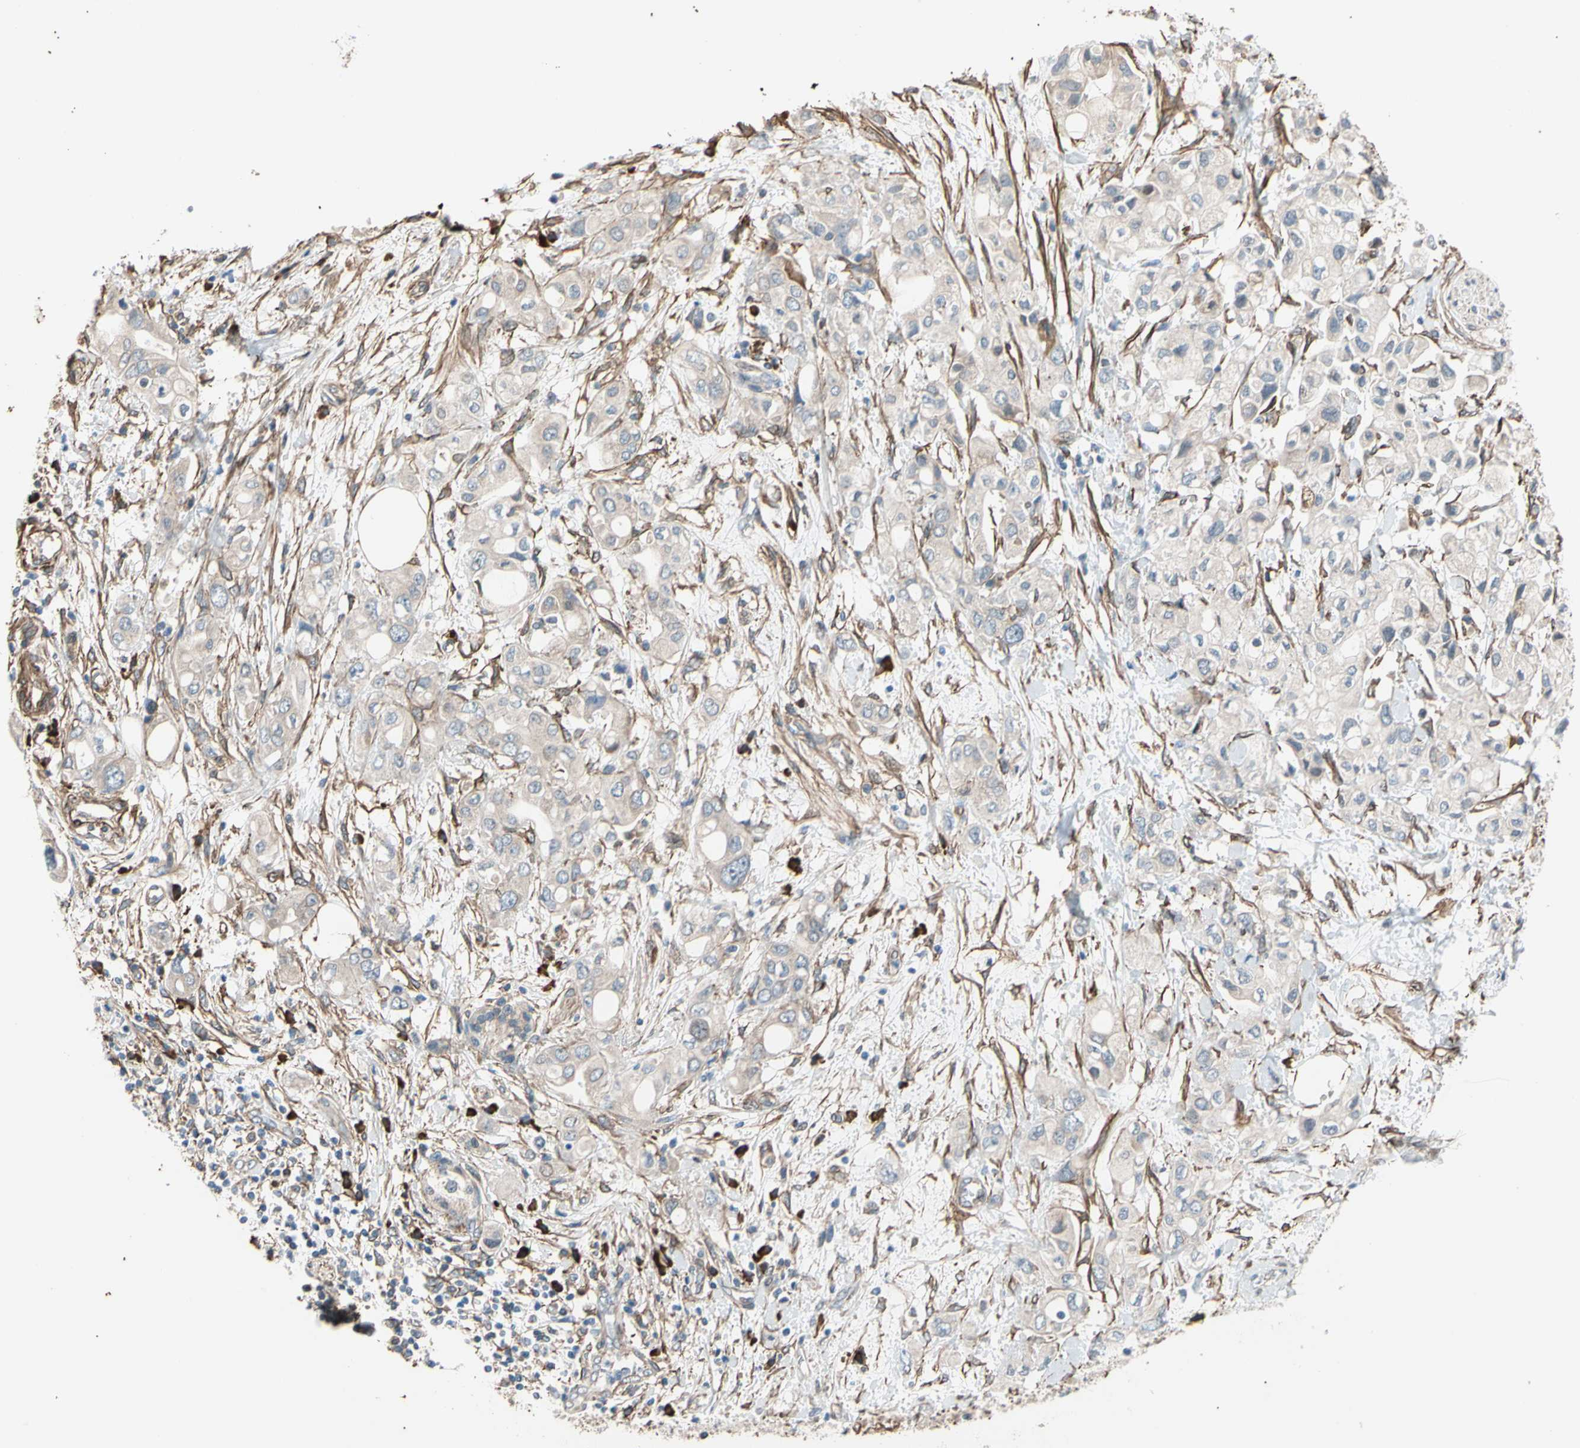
{"staining": {"intensity": "weak", "quantity": "<25%", "location": "cytoplasmic/membranous"}, "tissue": "pancreatic cancer", "cell_type": "Tumor cells", "image_type": "cancer", "snomed": [{"axis": "morphology", "description": "Adenocarcinoma, NOS"}, {"axis": "topography", "description": "Pancreas"}], "caption": "Immunohistochemical staining of human pancreatic cancer (adenocarcinoma) displays no significant positivity in tumor cells. (DAB immunohistochemistry with hematoxylin counter stain).", "gene": "LIMK2", "patient": {"sex": "female", "age": 56}}